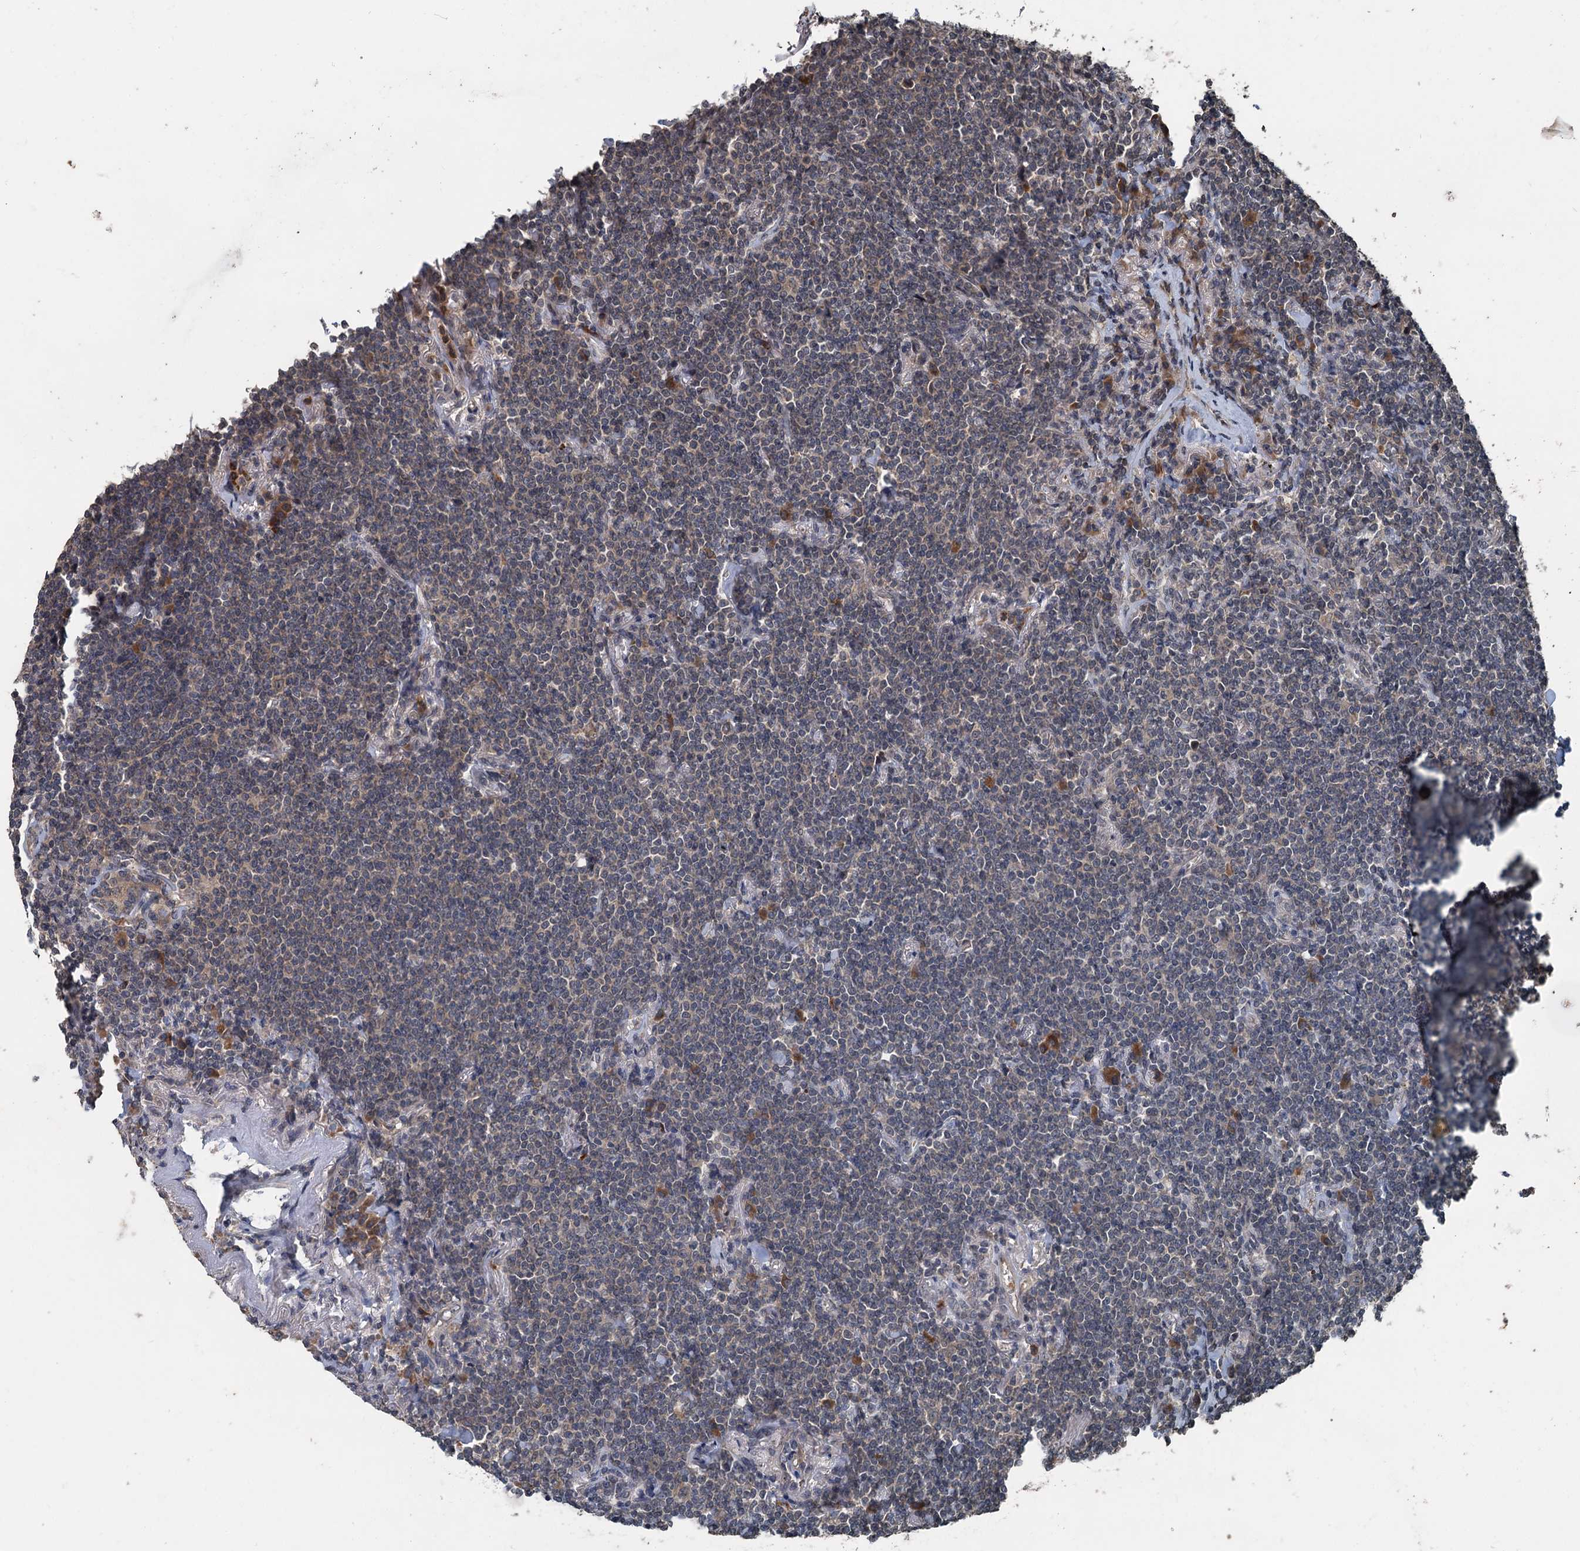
{"staining": {"intensity": "negative", "quantity": "none", "location": "none"}, "tissue": "lymphoma", "cell_type": "Tumor cells", "image_type": "cancer", "snomed": [{"axis": "morphology", "description": "Malignant lymphoma, non-Hodgkin's type, Low grade"}, {"axis": "topography", "description": "Lung"}], "caption": "Human lymphoma stained for a protein using immunohistochemistry demonstrates no positivity in tumor cells.", "gene": "N4BP2L2", "patient": {"sex": "female", "age": 71}}